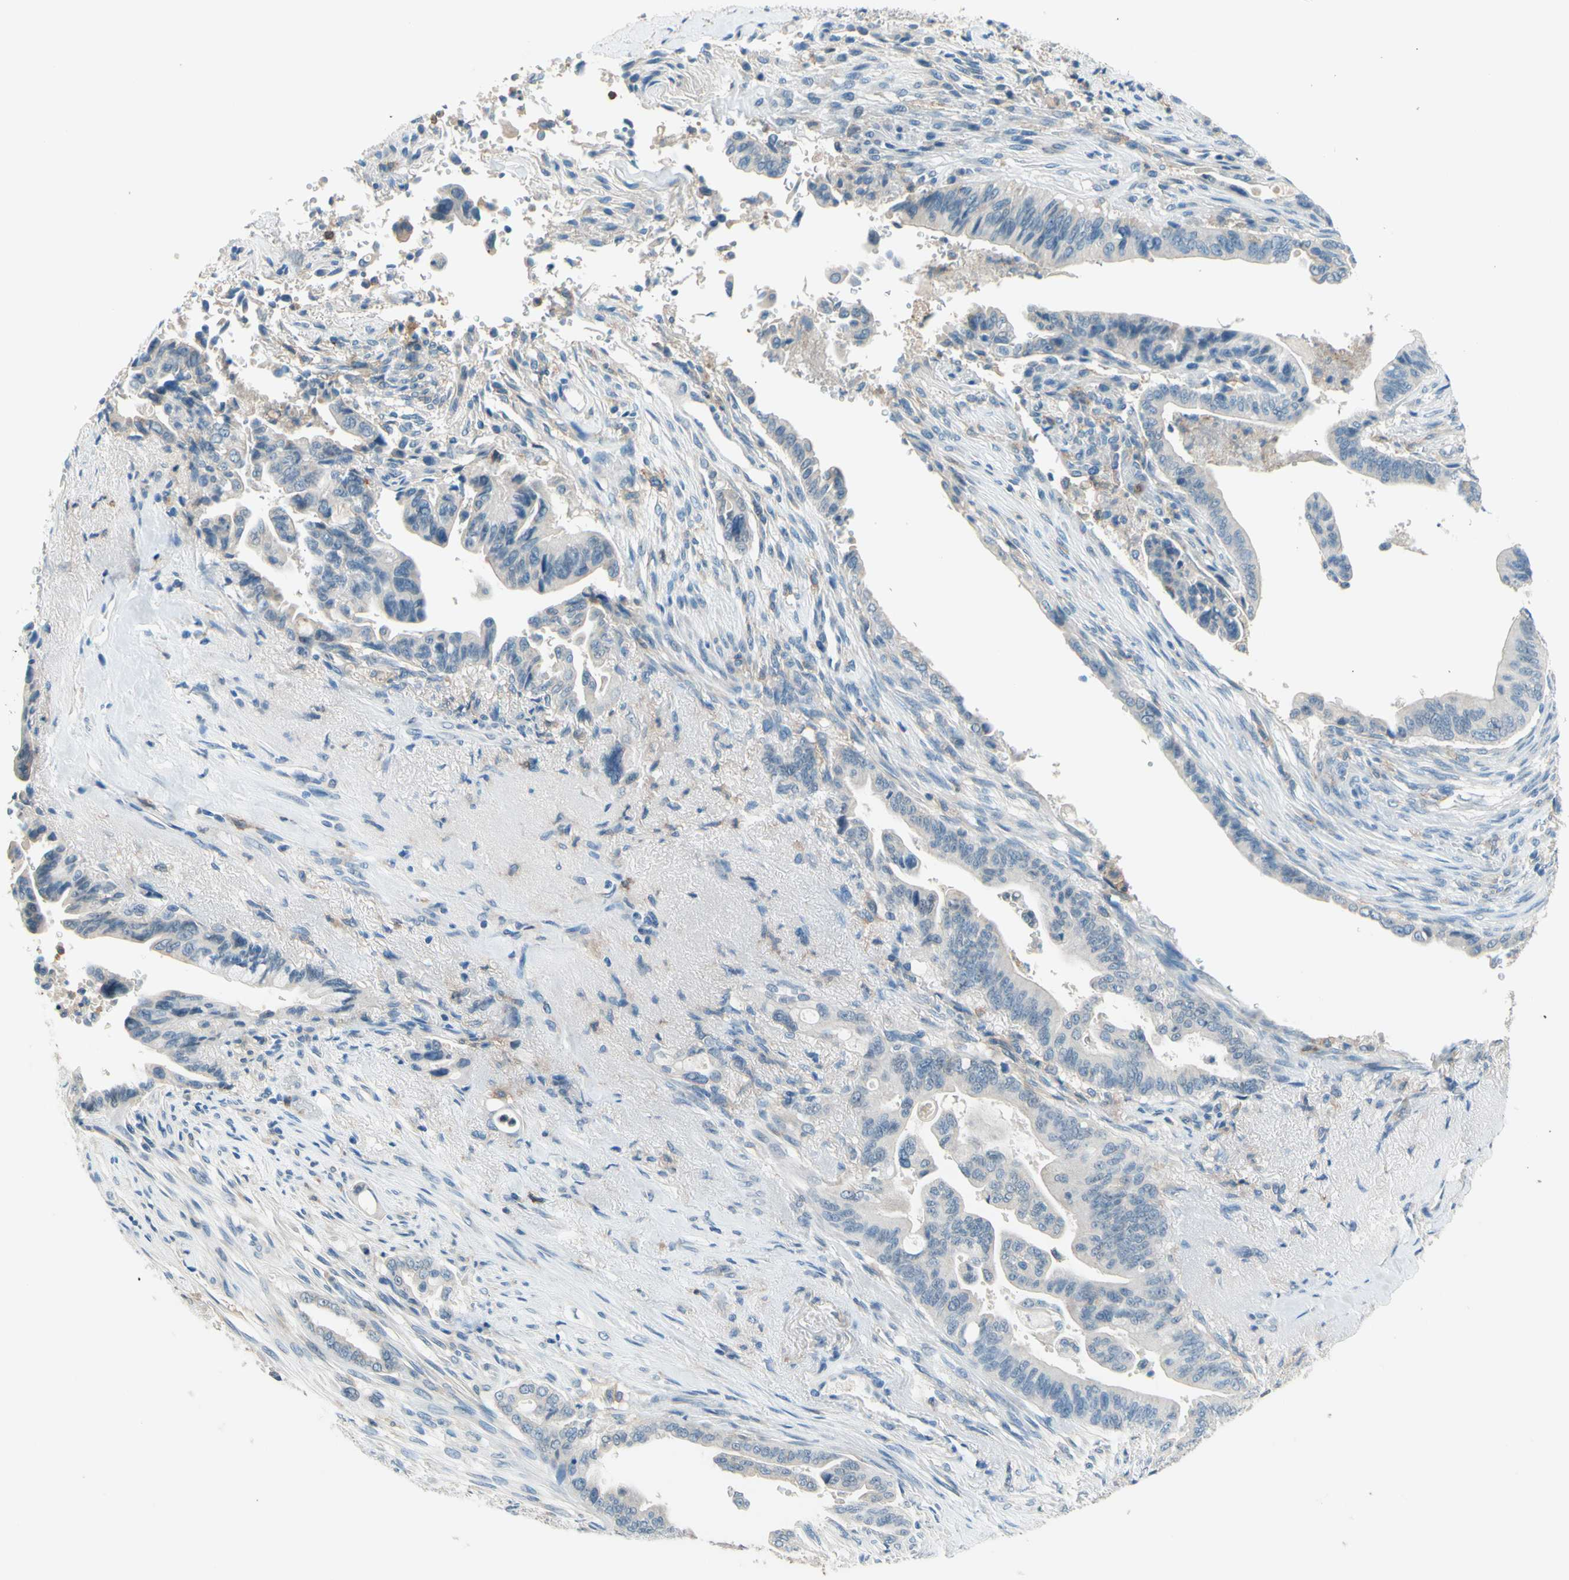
{"staining": {"intensity": "negative", "quantity": "none", "location": "none"}, "tissue": "pancreatic cancer", "cell_type": "Tumor cells", "image_type": "cancer", "snomed": [{"axis": "morphology", "description": "Adenocarcinoma, NOS"}, {"axis": "topography", "description": "Pancreas"}], "caption": "High power microscopy photomicrograph of an immunohistochemistry image of pancreatic adenocarcinoma, revealing no significant expression in tumor cells.", "gene": "SIGLEC9", "patient": {"sex": "male", "age": 70}}